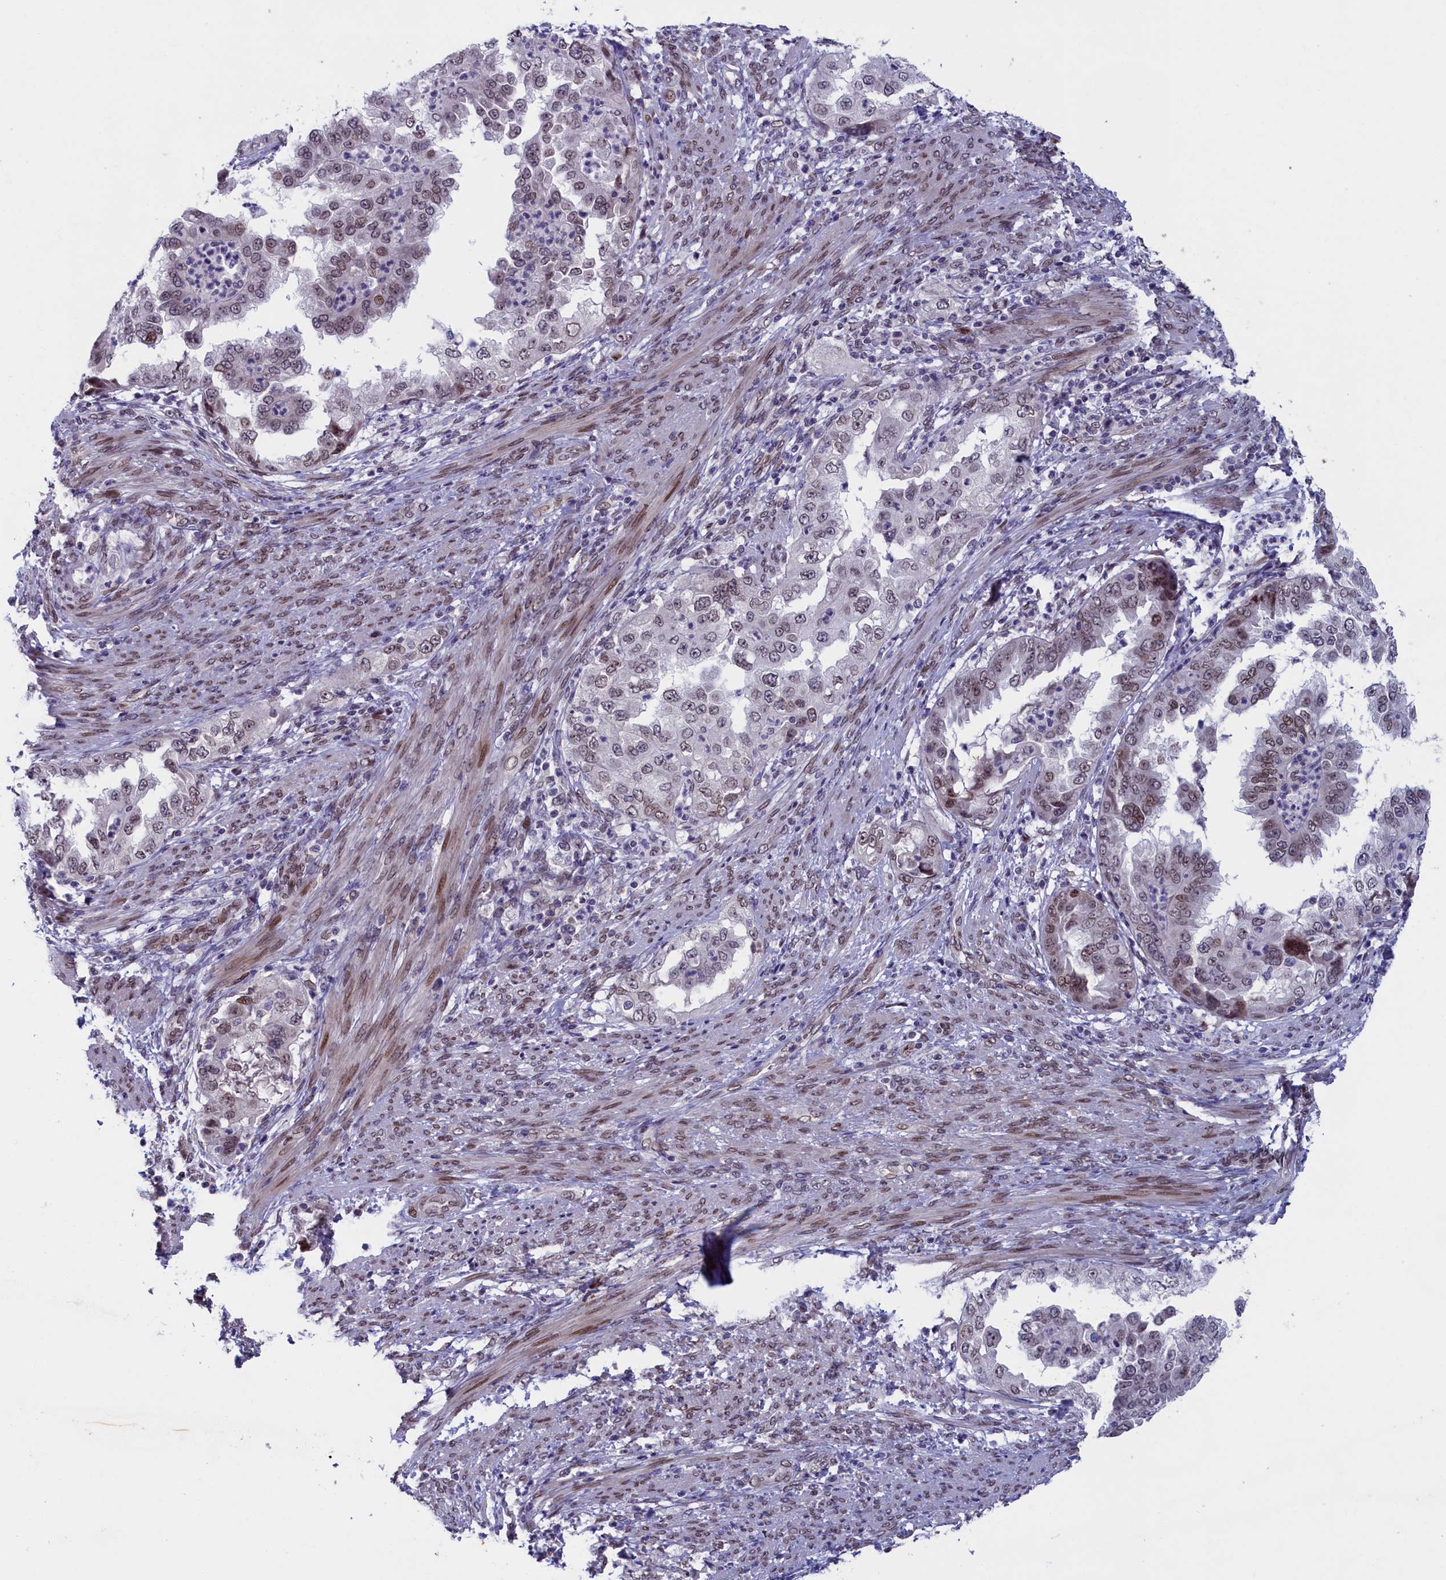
{"staining": {"intensity": "weak", "quantity": "25%-75%", "location": "cytoplasmic/membranous,nuclear"}, "tissue": "endometrial cancer", "cell_type": "Tumor cells", "image_type": "cancer", "snomed": [{"axis": "morphology", "description": "Adenocarcinoma, NOS"}, {"axis": "topography", "description": "Endometrium"}], "caption": "There is low levels of weak cytoplasmic/membranous and nuclear expression in tumor cells of endometrial cancer (adenocarcinoma), as demonstrated by immunohistochemical staining (brown color).", "gene": "GPSM1", "patient": {"sex": "female", "age": 85}}